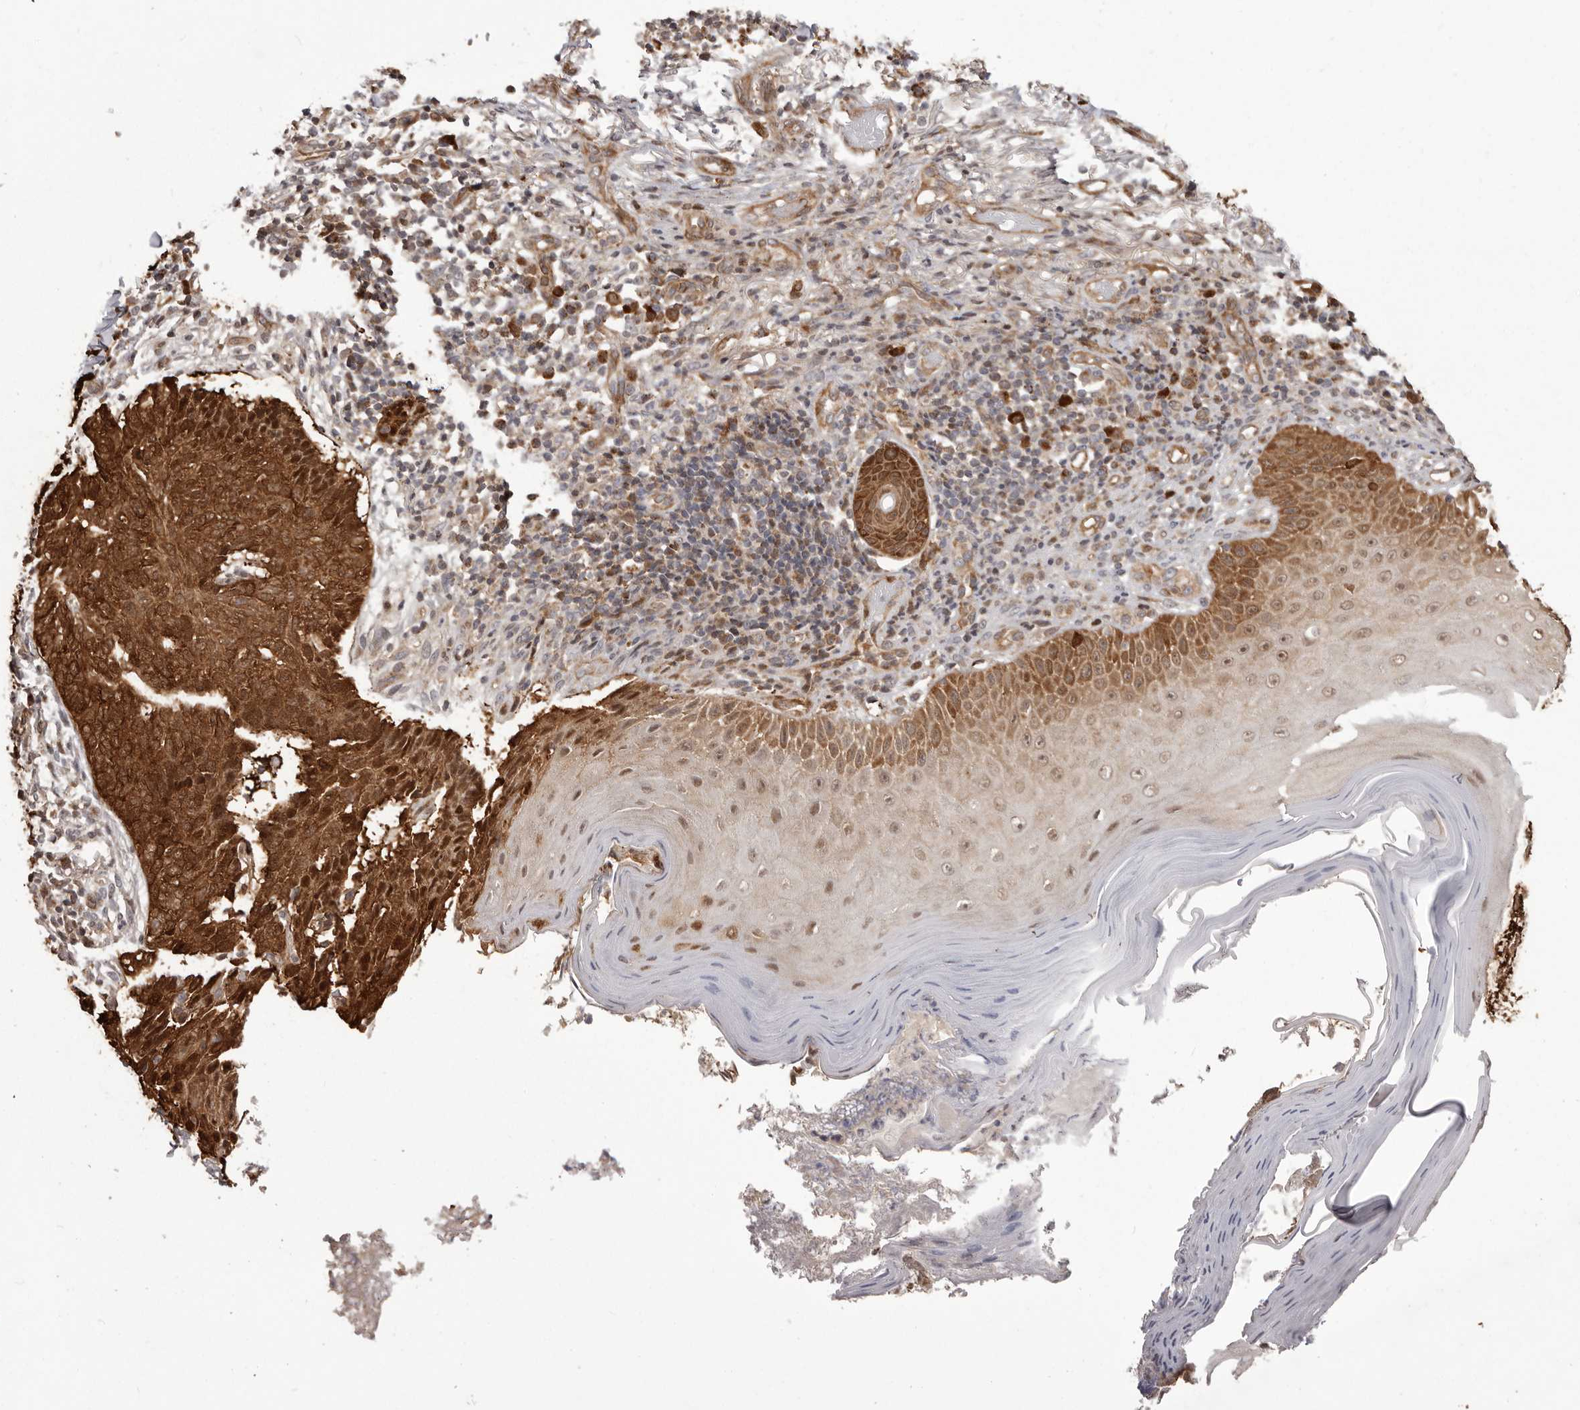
{"staining": {"intensity": "strong", "quantity": ">75%", "location": "cytoplasmic/membranous"}, "tissue": "skin cancer", "cell_type": "Tumor cells", "image_type": "cancer", "snomed": [{"axis": "morphology", "description": "Normal tissue, NOS"}, {"axis": "morphology", "description": "Basal cell carcinoma"}, {"axis": "topography", "description": "Skin"}], "caption": "Skin cancer was stained to show a protein in brown. There is high levels of strong cytoplasmic/membranous expression in approximately >75% of tumor cells.", "gene": "GFOD1", "patient": {"sex": "male", "age": 50}}